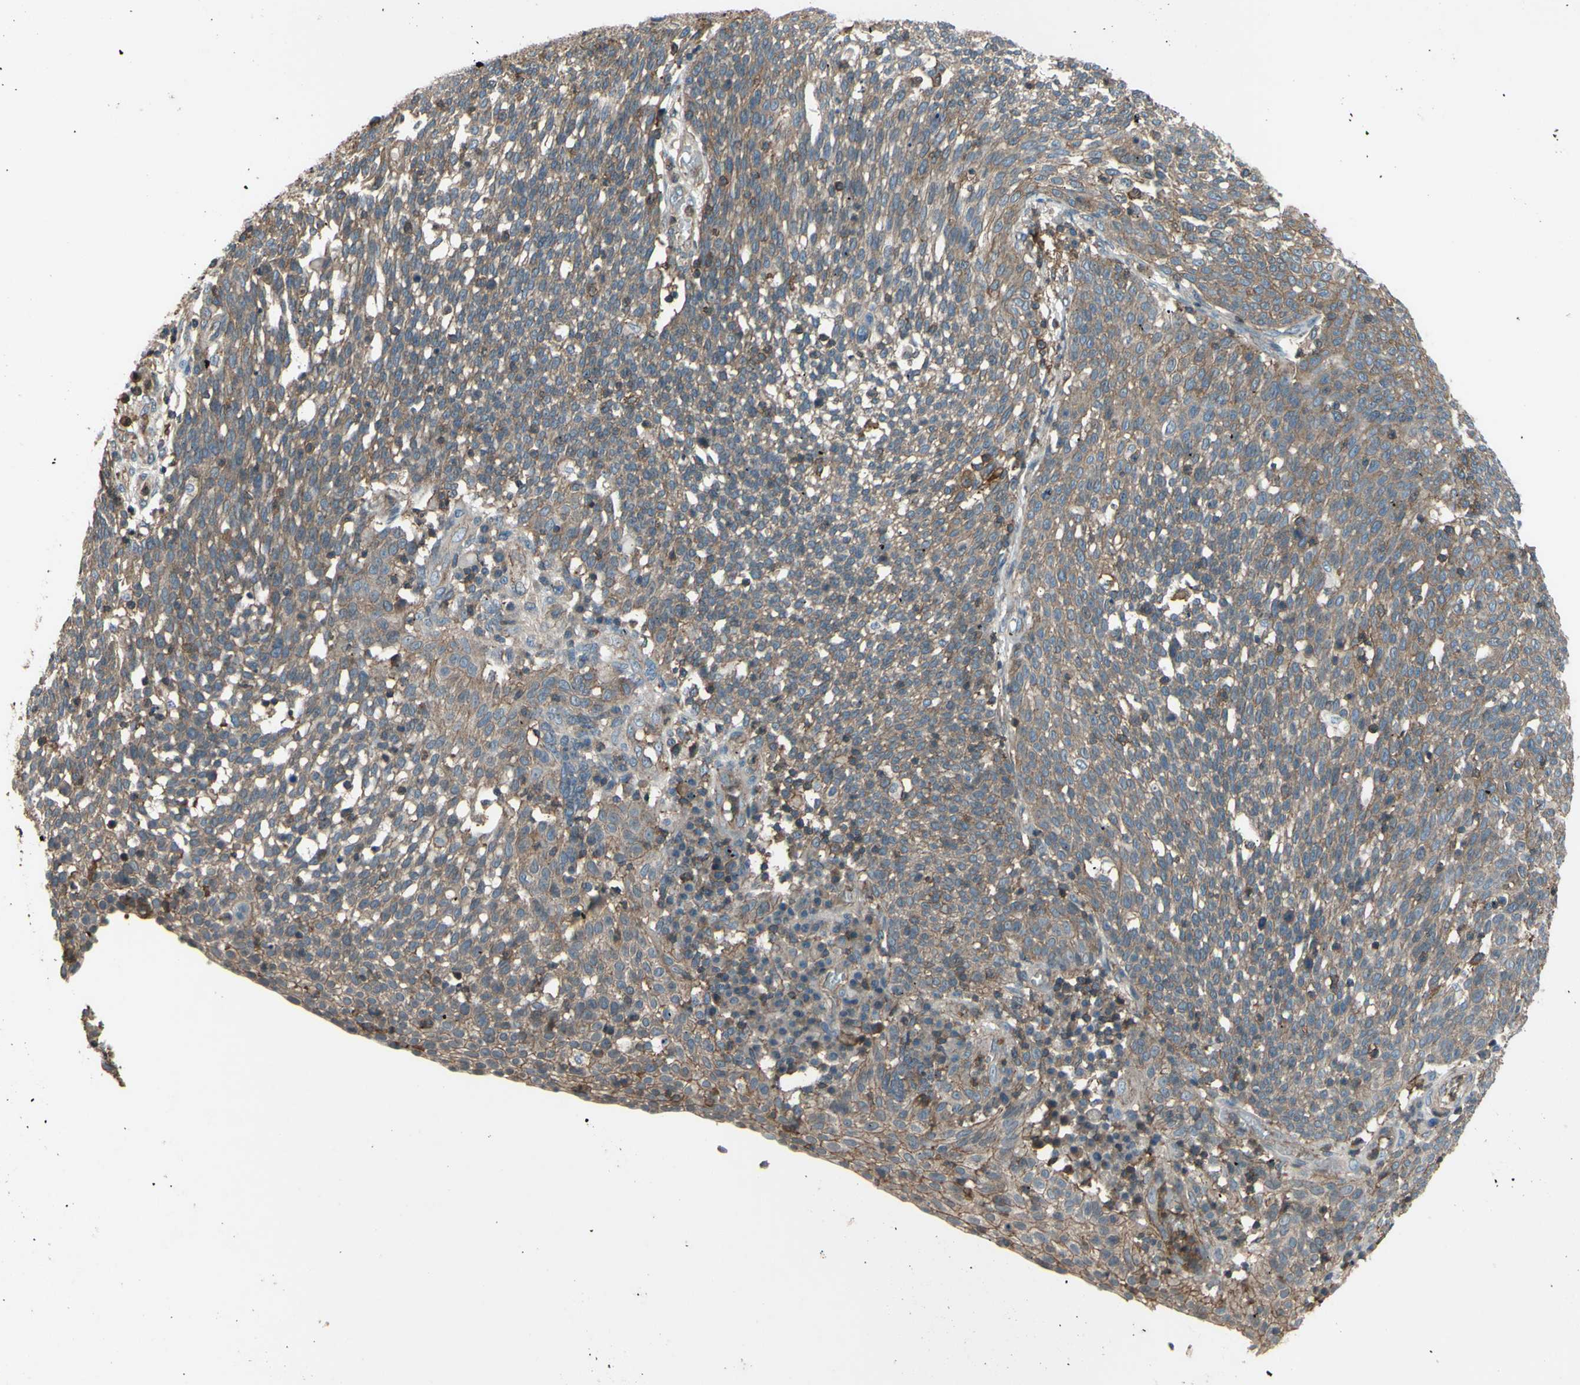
{"staining": {"intensity": "moderate", "quantity": ">75%", "location": "cytoplasmic/membranous"}, "tissue": "cervical cancer", "cell_type": "Tumor cells", "image_type": "cancer", "snomed": [{"axis": "morphology", "description": "Squamous cell carcinoma, NOS"}, {"axis": "topography", "description": "Cervix"}], "caption": "An image of human cervical cancer stained for a protein demonstrates moderate cytoplasmic/membranous brown staining in tumor cells.", "gene": "ADD3", "patient": {"sex": "female", "age": 34}}